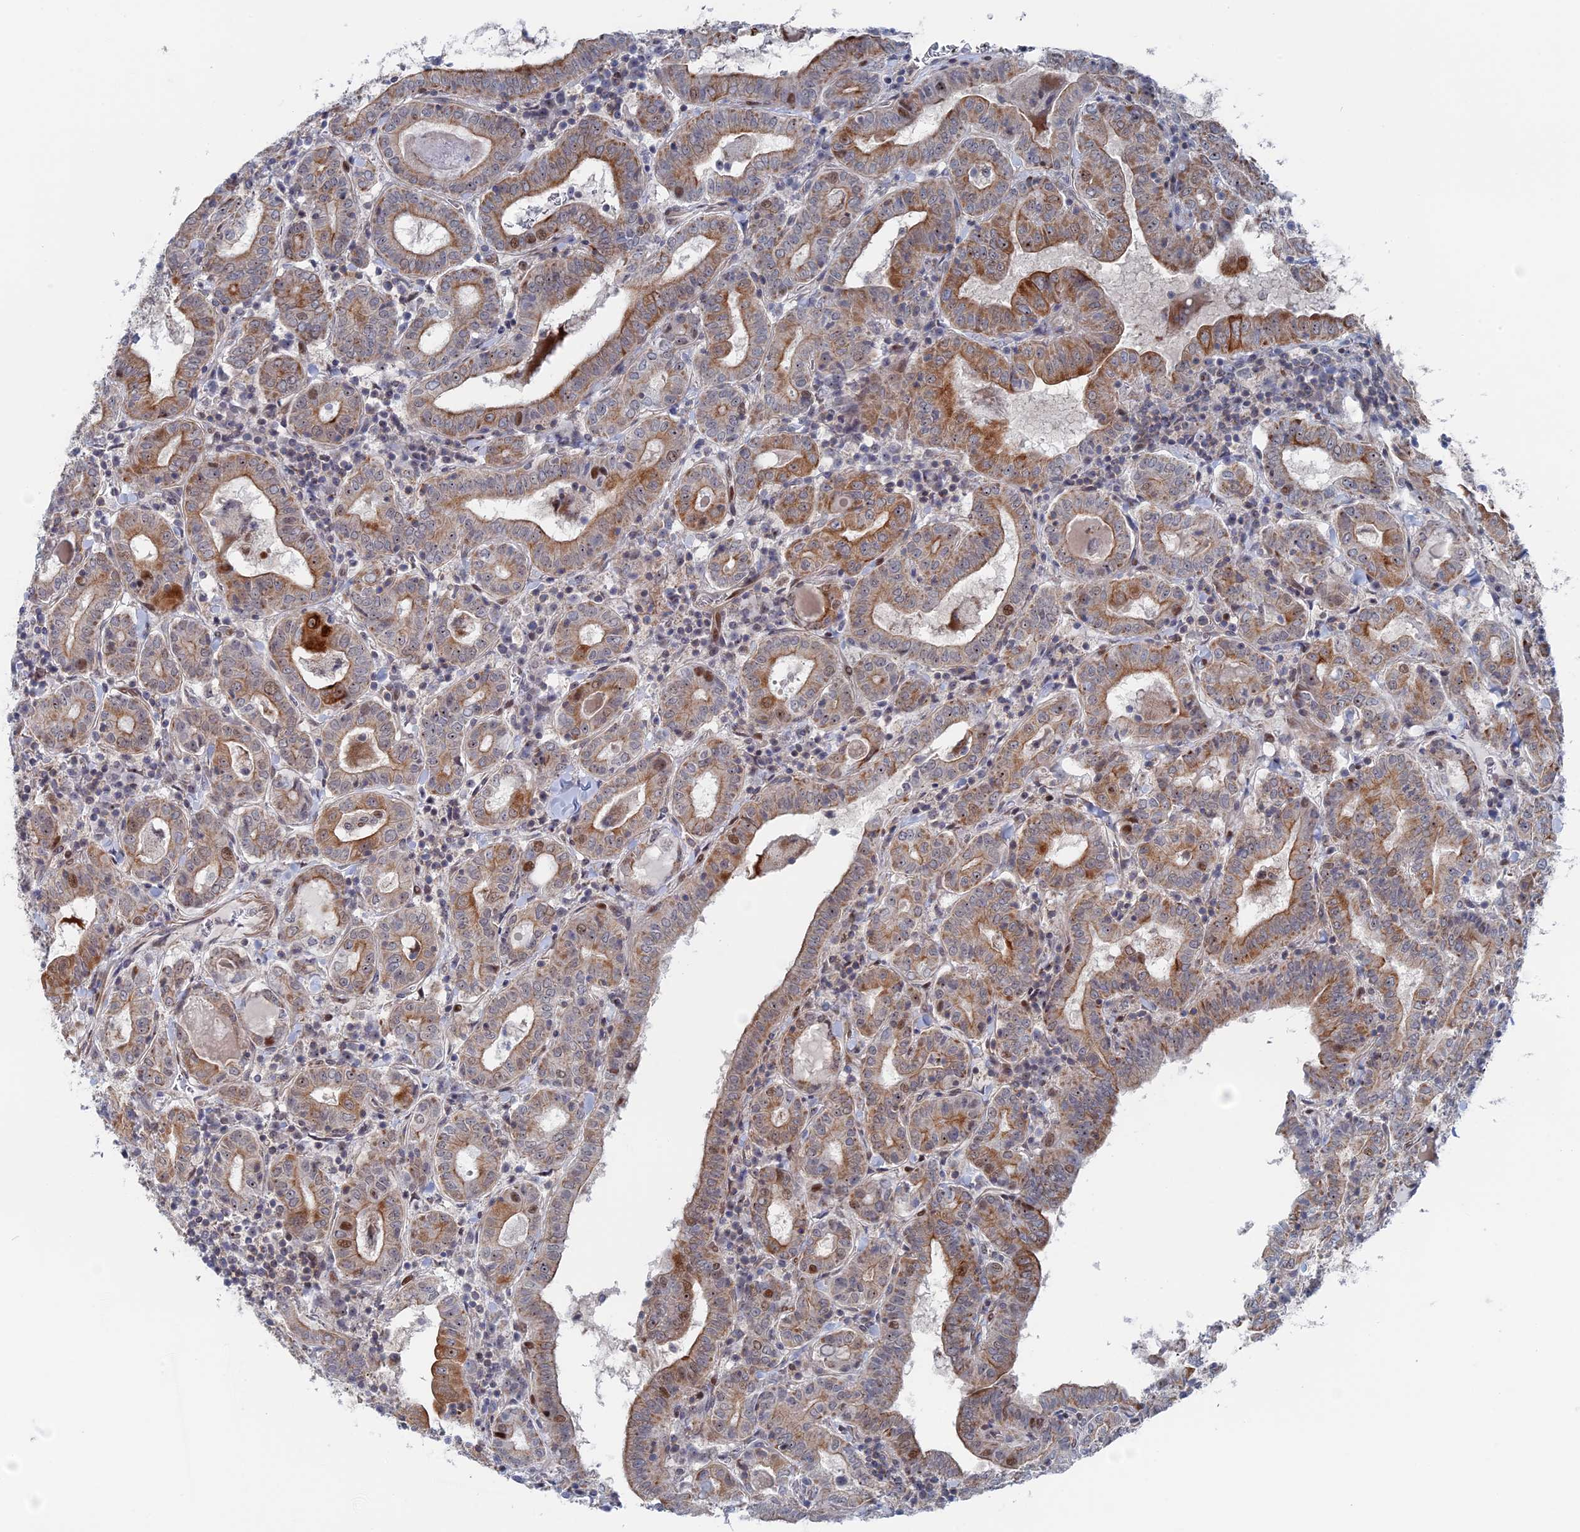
{"staining": {"intensity": "moderate", "quantity": "25%-75%", "location": "cytoplasmic/membranous"}, "tissue": "thyroid cancer", "cell_type": "Tumor cells", "image_type": "cancer", "snomed": [{"axis": "morphology", "description": "Papillary adenocarcinoma, NOS"}, {"axis": "topography", "description": "Thyroid gland"}], "caption": "A brown stain shows moderate cytoplasmic/membranous expression of a protein in thyroid cancer tumor cells.", "gene": "IL7", "patient": {"sex": "female", "age": 72}}